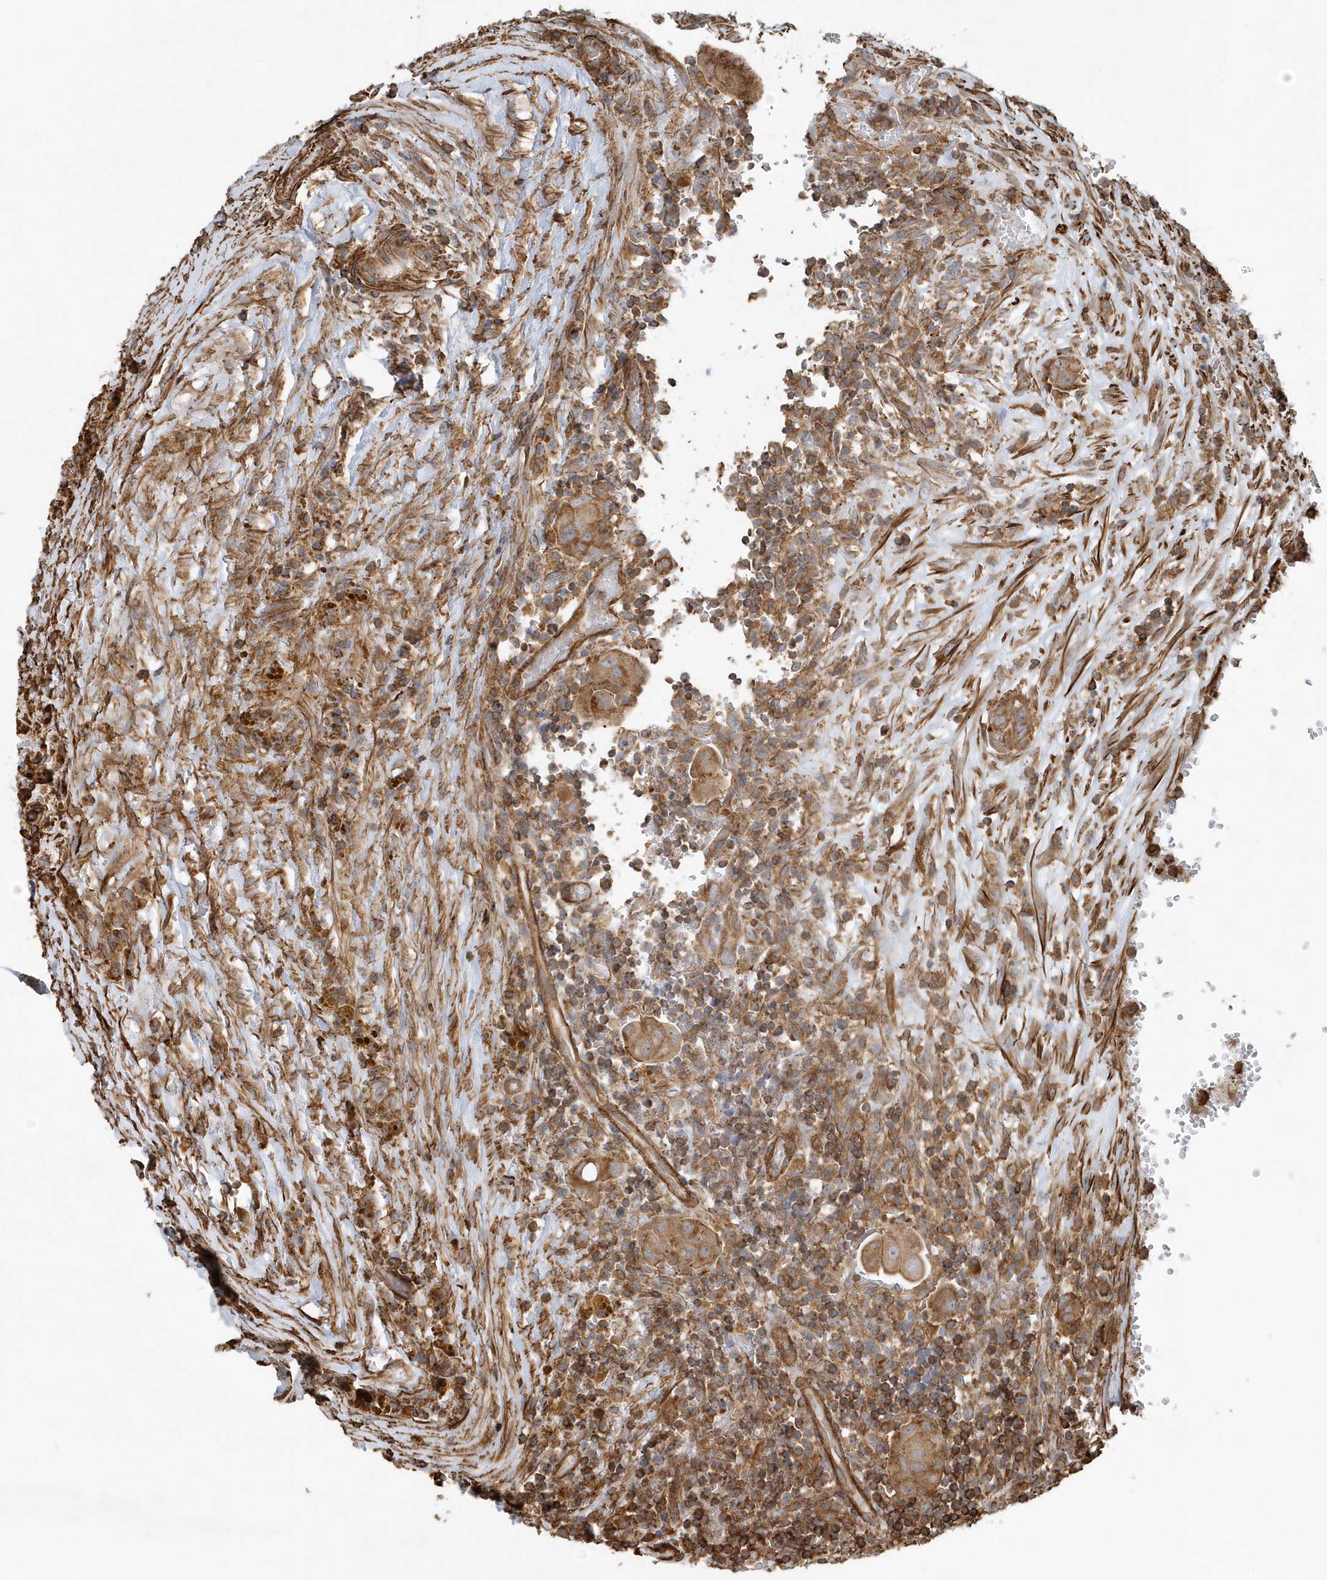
{"staining": {"intensity": "moderate", "quantity": ">75%", "location": "cytoplasmic/membranous"}, "tissue": "thyroid cancer", "cell_type": "Tumor cells", "image_type": "cancer", "snomed": [{"axis": "morphology", "description": "Papillary adenocarcinoma, NOS"}, {"axis": "topography", "description": "Thyroid gland"}], "caption": "There is medium levels of moderate cytoplasmic/membranous expression in tumor cells of thyroid cancer, as demonstrated by immunohistochemical staining (brown color).", "gene": "MMUT", "patient": {"sex": "male", "age": 77}}